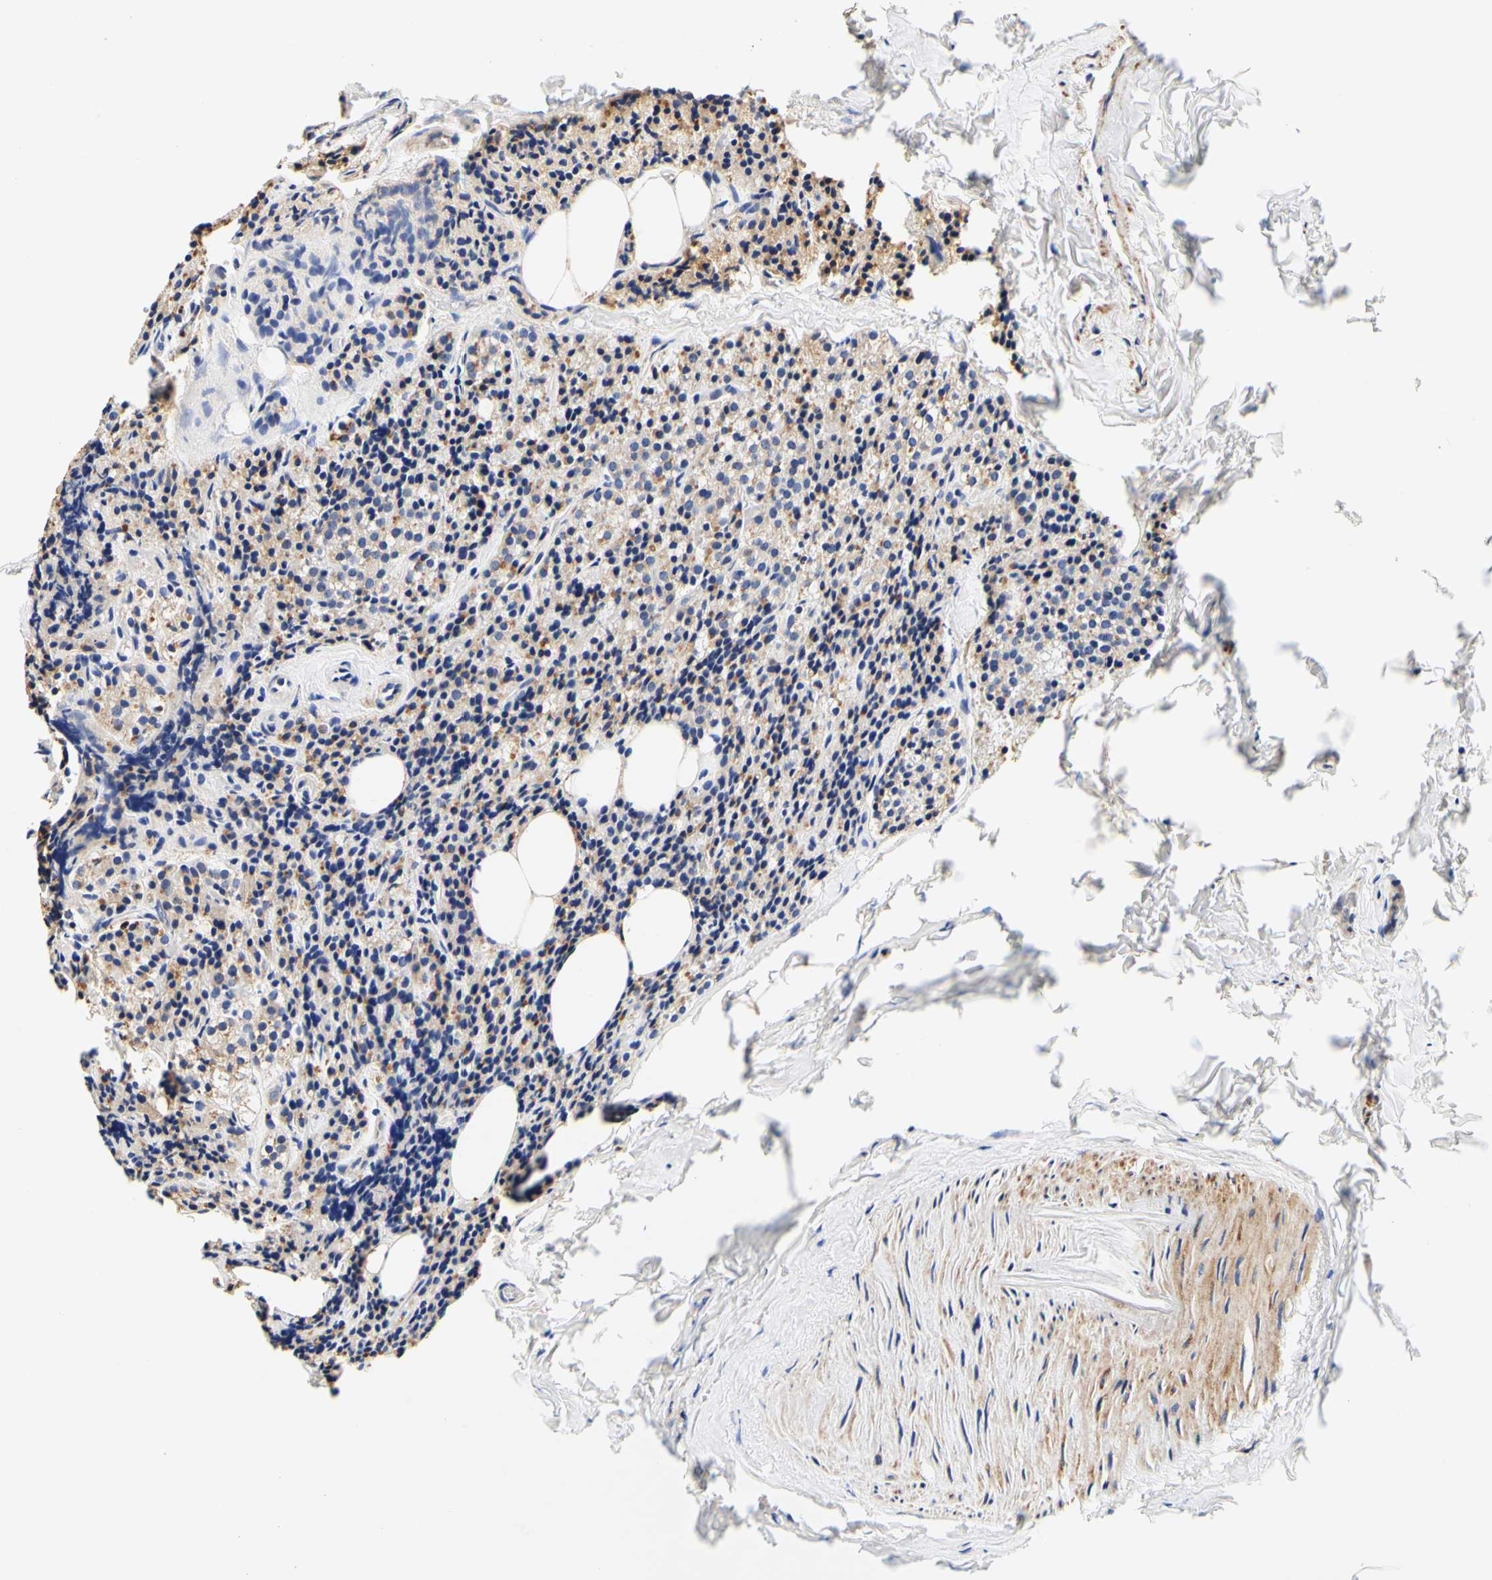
{"staining": {"intensity": "weak", "quantity": ">75%", "location": "cytoplasmic/membranous"}, "tissue": "parathyroid gland", "cell_type": "Glandular cells", "image_type": "normal", "snomed": [{"axis": "morphology", "description": "Normal tissue, NOS"}, {"axis": "morphology", "description": "Atrophy, NOS"}, {"axis": "topography", "description": "Parathyroid gland"}], "caption": "Immunohistochemistry (DAB) staining of benign parathyroid gland shows weak cytoplasmic/membranous protein expression in about >75% of glandular cells.", "gene": "CAMK4", "patient": {"sex": "female", "age": 54}}